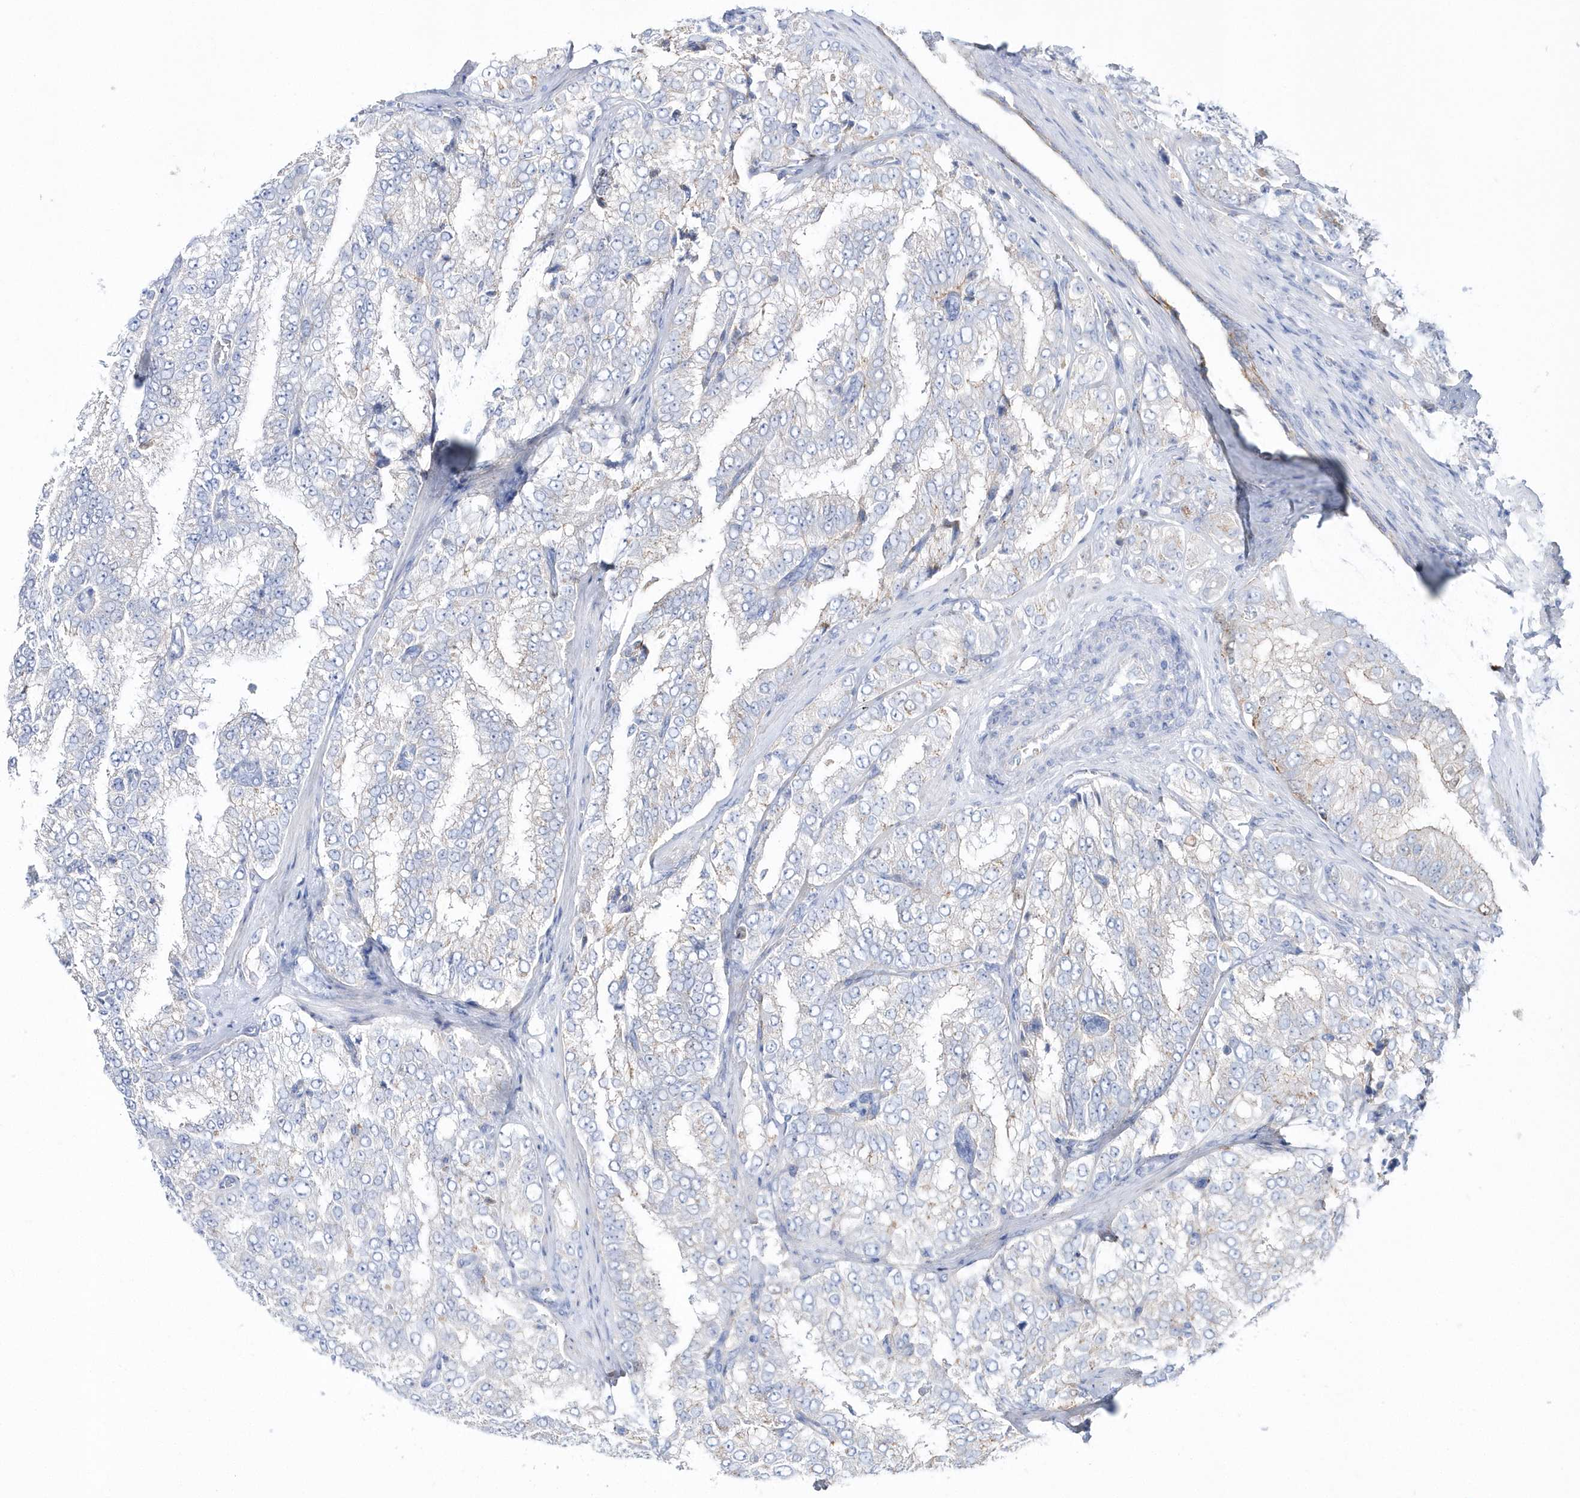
{"staining": {"intensity": "negative", "quantity": "none", "location": "none"}, "tissue": "prostate cancer", "cell_type": "Tumor cells", "image_type": "cancer", "snomed": [{"axis": "morphology", "description": "Adenocarcinoma, High grade"}, {"axis": "topography", "description": "Prostate"}], "caption": "Immunohistochemical staining of prostate cancer (high-grade adenocarcinoma) displays no significant staining in tumor cells.", "gene": "TMCO6", "patient": {"sex": "male", "age": 58}}